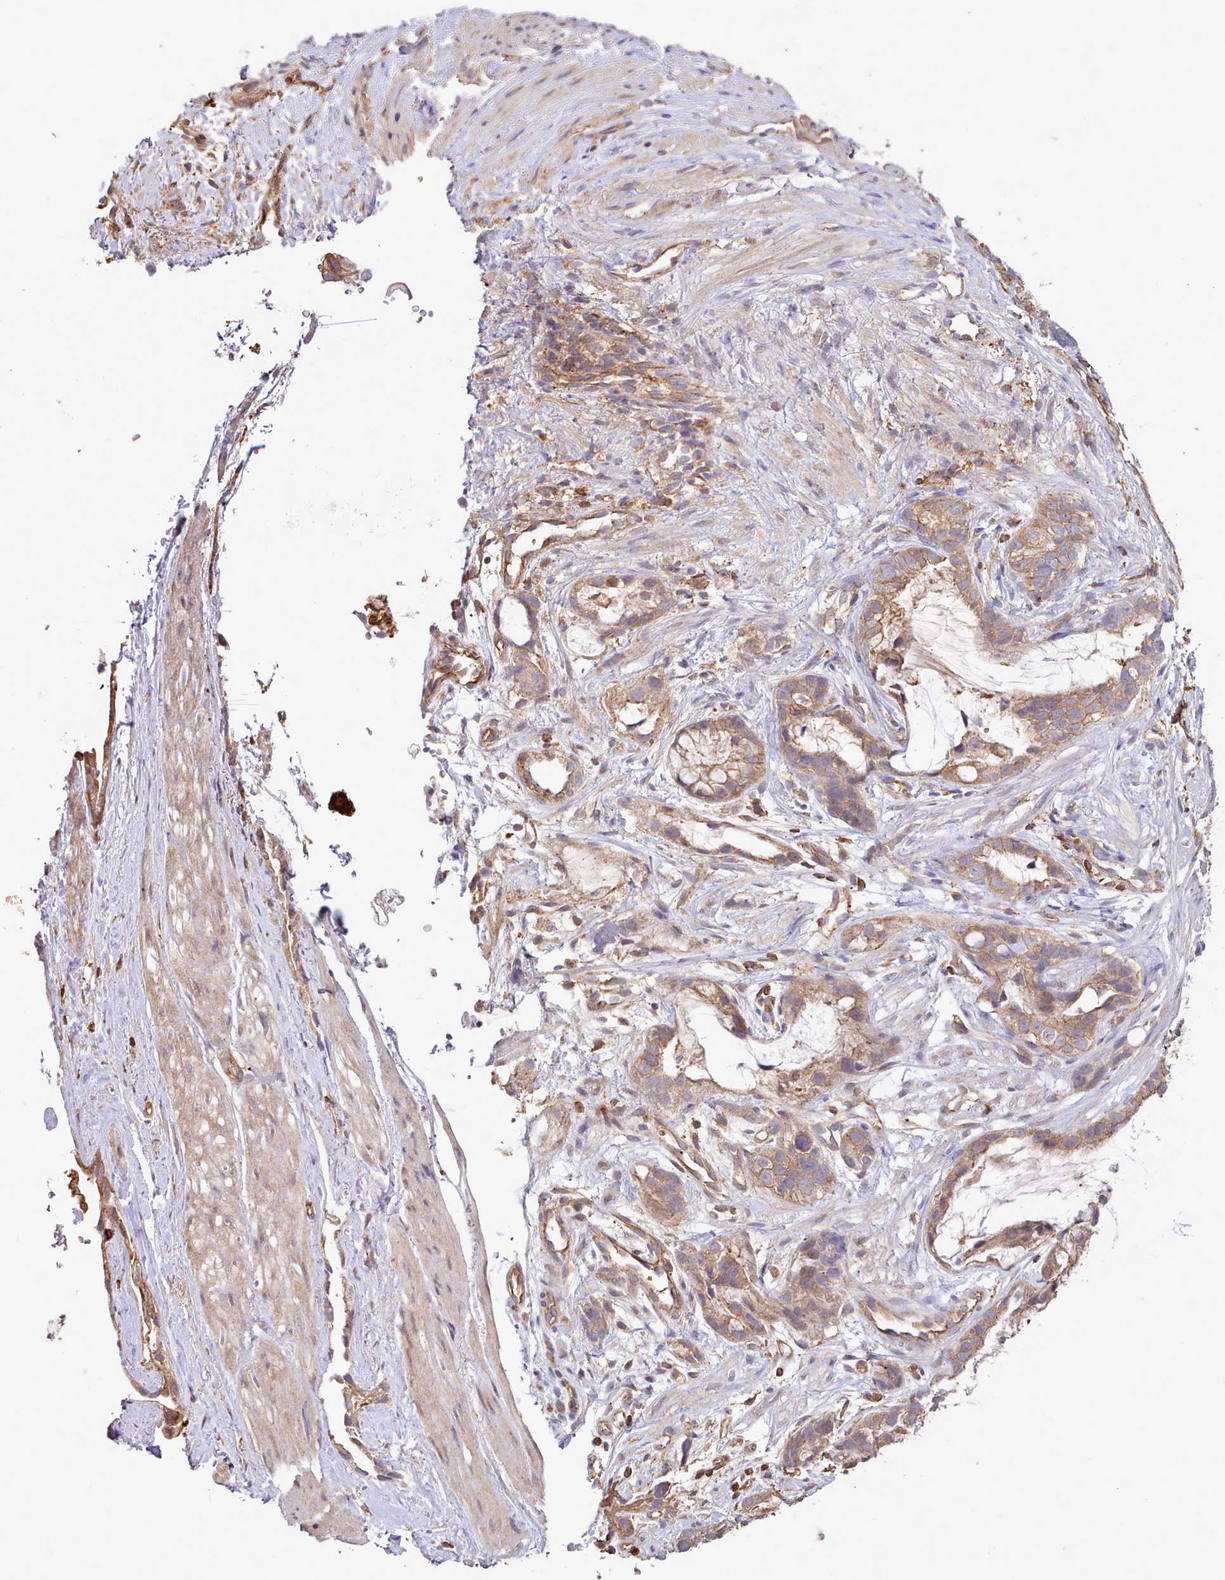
{"staining": {"intensity": "moderate", "quantity": ">75%", "location": "cytoplasmic/membranous"}, "tissue": "stomach cancer", "cell_type": "Tumor cells", "image_type": "cancer", "snomed": [{"axis": "morphology", "description": "Adenocarcinoma, NOS"}, {"axis": "topography", "description": "Stomach"}], "caption": "Stomach adenocarcinoma stained with DAB IHC exhibits medium levels of moderate cytoplasmic/membranous positivity in approximately >75% of tumor cells. The staining is performed using DAB (3,3'-diaminobenzidine) brown chromogen to label protein expression. The nuclei are counter-stained blue using hematoxylin.", "gene": "CAPZA1", "patient": {"sex": "male", "age": 55}}